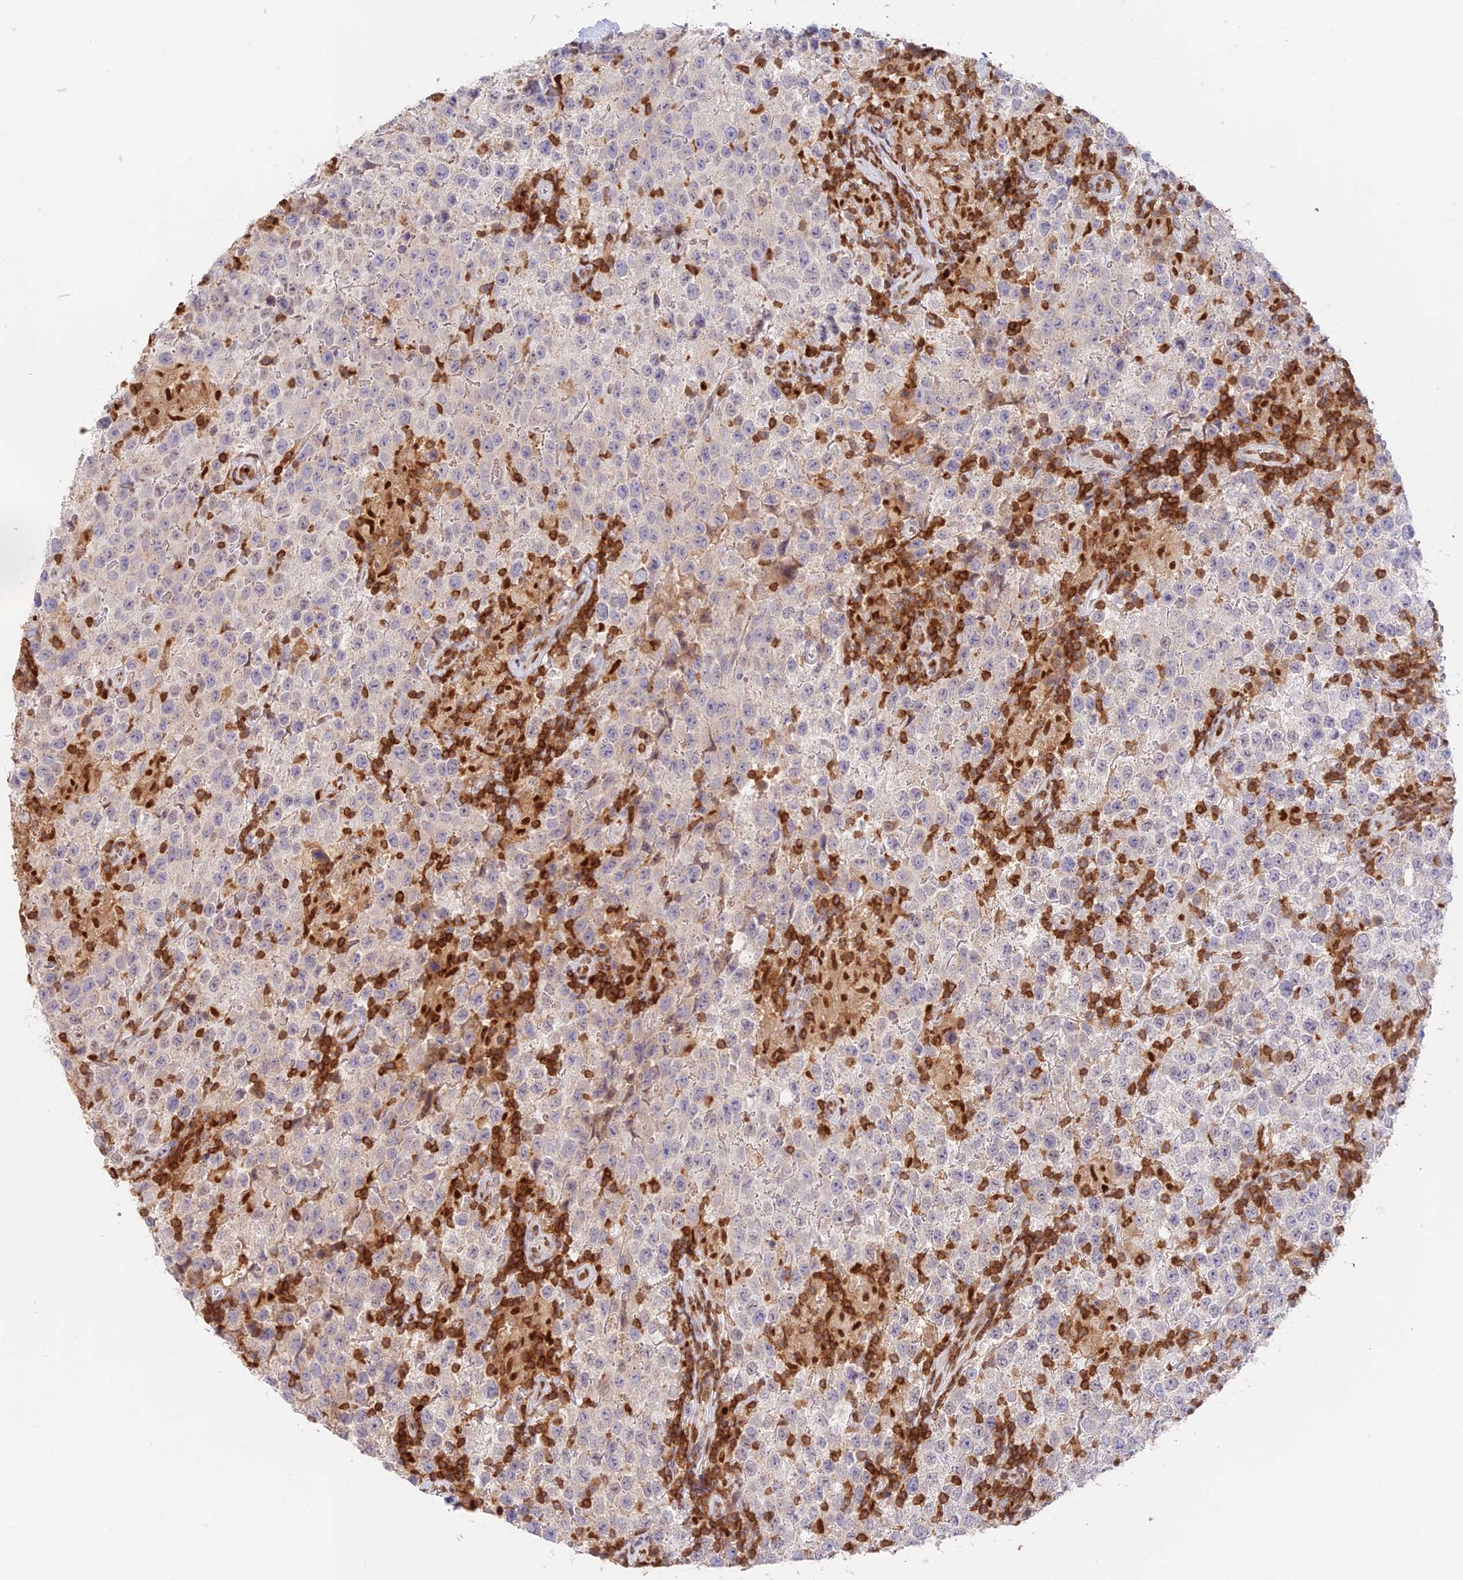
{"staining": {"intensity": "negative", "quantity": "none", "location": "none"}, "tissue": "testis cancer", "cell_type": "Tumor cells", "image_type": "cancer", "snomed": [{"axis": "morphology", "description": "Seminoma, NOS"}, {"axis": "morphology", "description": "Carcinoma, Embryonal, NOS"}, {"axis": "topography", "description": "Testis"}], "caption": "IHC of embryonal carcinoma (testis) shows no staining in tumor cells.", "gene": "DENND1C", "patient": {"sex": "male", "age": 41}}